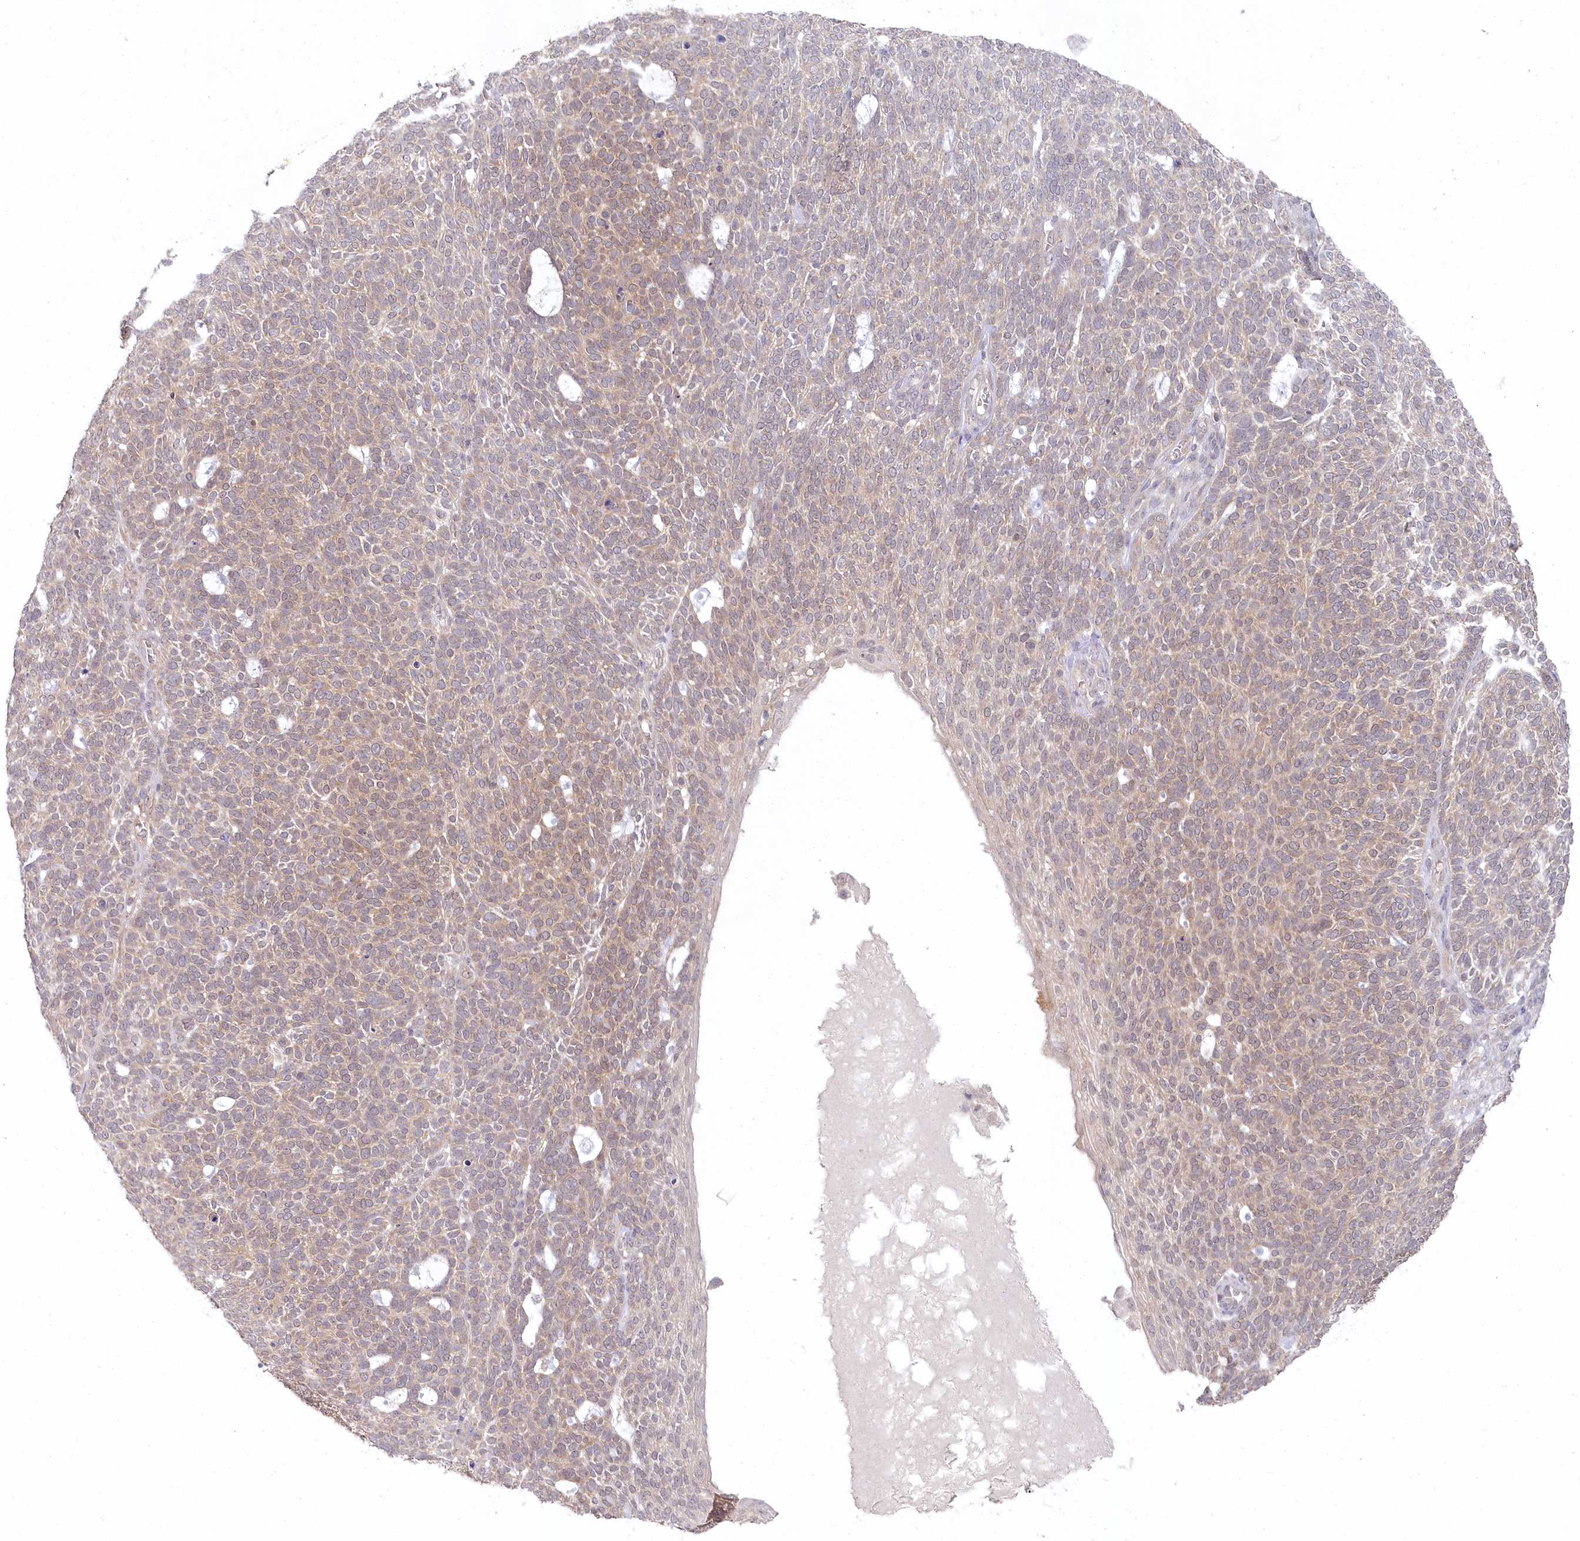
{"staining": {"intensity": "negative", "quantity": "none", "location": "none"}, "tissue": "skin cancer", "cell_type": "Tumor cells", "image_type": "cancer", "snomed": [{"axis": "morphology", "description": "Squamous cell carcinoma, NOS"}, {"axis": "topography", "description": "Skin"}], "caption": "This is an immunohistochemistry image of skin cancer (squamous cell carcinoma). There is no positivity in tumor cells.", "gene": "AAMDC", "patient": {"sex": "female", "age": 90}}